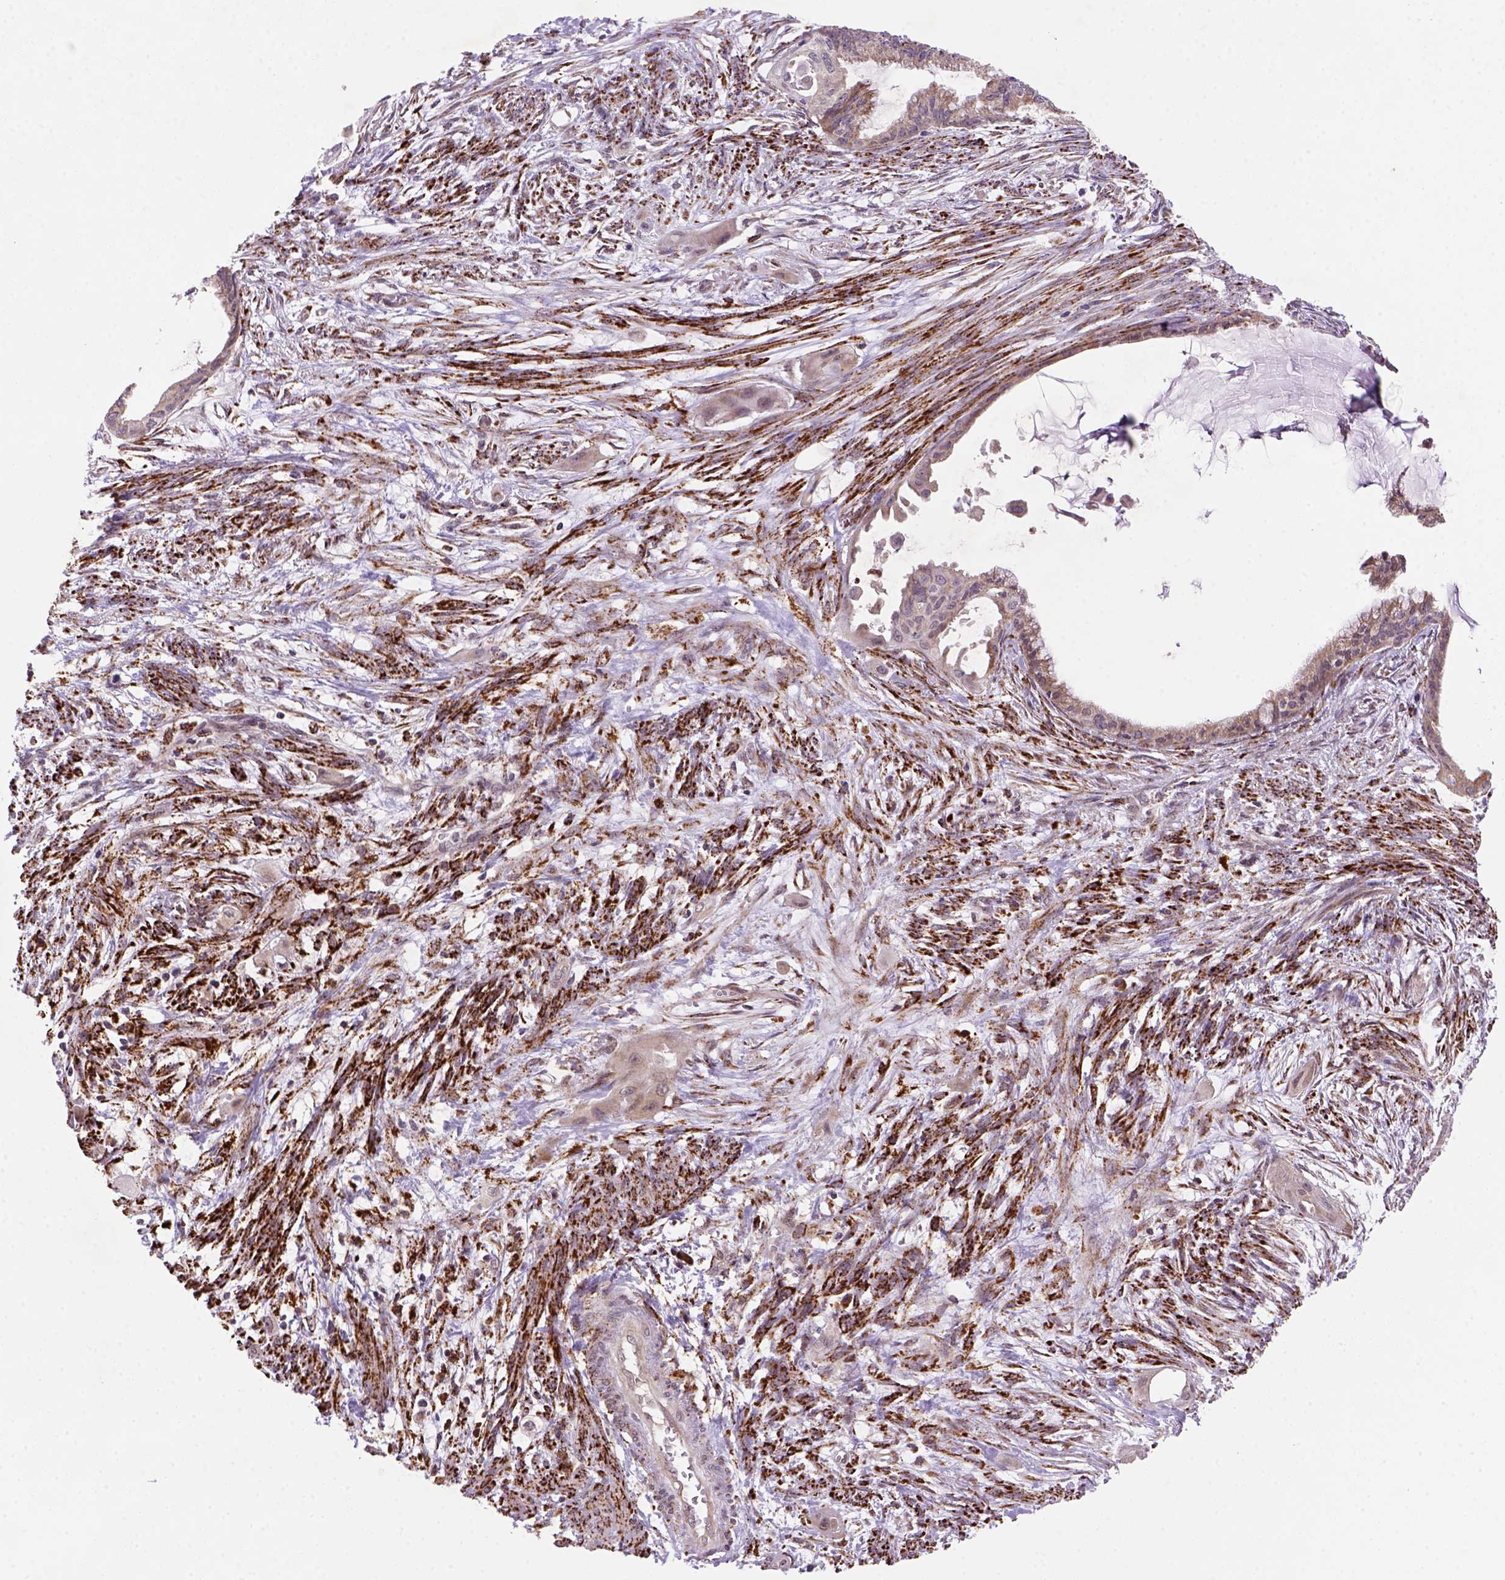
{"staining": {"intensity": "moderate", "quantity": ">75%", "location": "cytoplasmic/membranous"}, "tissue": "endometrial cancer", "cell_type": "Tumor cells", "image_type": "cancer", "snomed": [{"axis": "morphology", "description": "Adenocarcinoma, NOS"}, {"axis": "topography", "description": "Endometrium"}], "caption": "Endometrial adenocarcinoma was stained to show a protein in brown. There is medium levels of moderate cytoplasmic/membranous expression in about >75% of tumor cells.", "gene": "FZD7", "patient": {"sex": "female", "age": 86}}